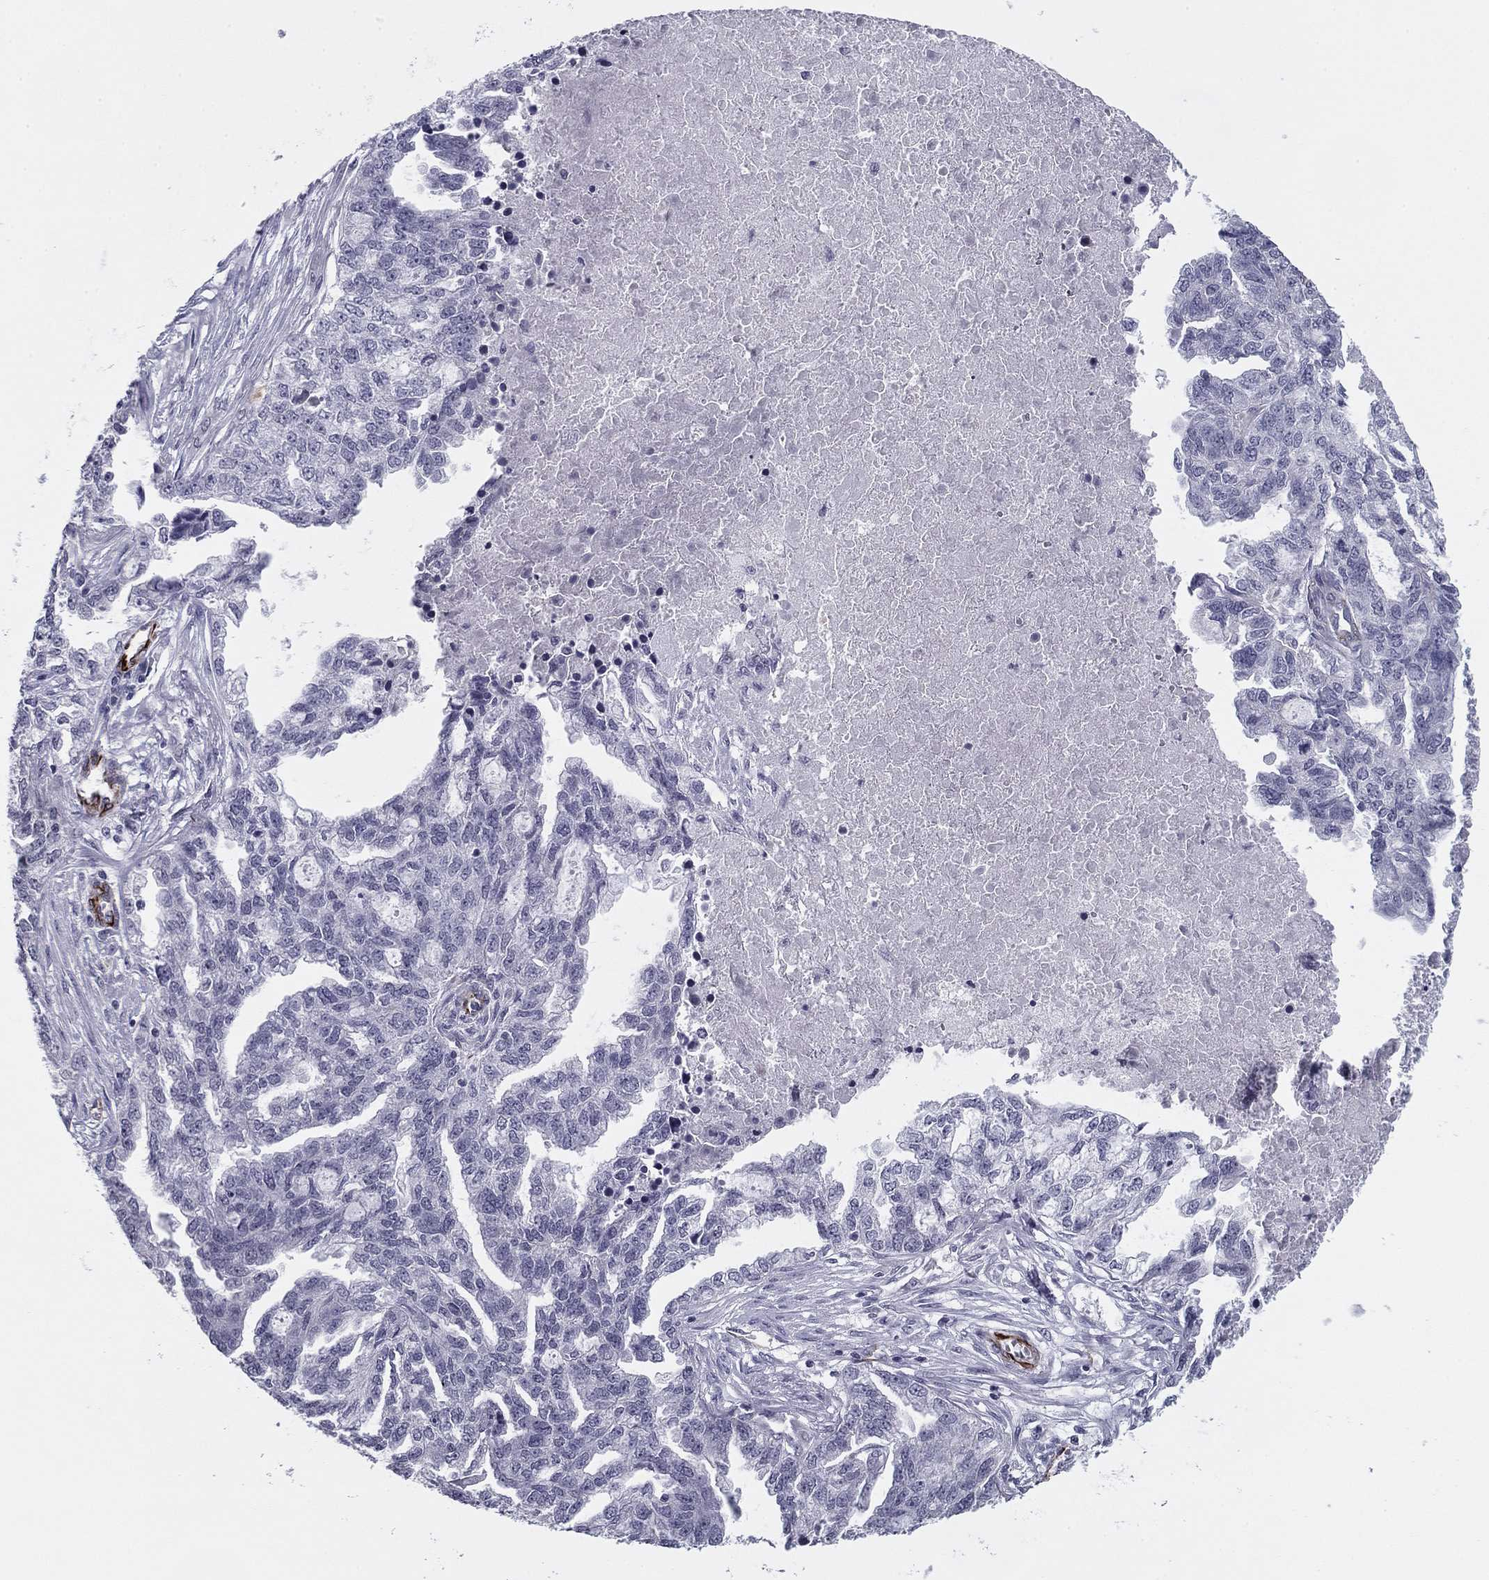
{"staining": {"intensity": "negative", "quantity": "none", "location": "none"}, "tissue": "ovarian cancer", "cell_type": "Tumor cells", "image_type": "cancer", "snomed": [{"axis": "morphology", "description": "Cystadenocarcinoma, serous, NOS"}, {"axis": "topography", "description": "Ovary"}], "caption": "Immunohistochemistry (IHC) of serous cystadenocarcinoma (ovarian) demonstrates no staining in tumor cells. (Brightfield microscopy of DAB (3,3'-diaminobenzidine) immunohistochemistry (IHC) at high magnification).", "gene": "ANKS4B", "patient": {"sex": "female", "age": 51}}